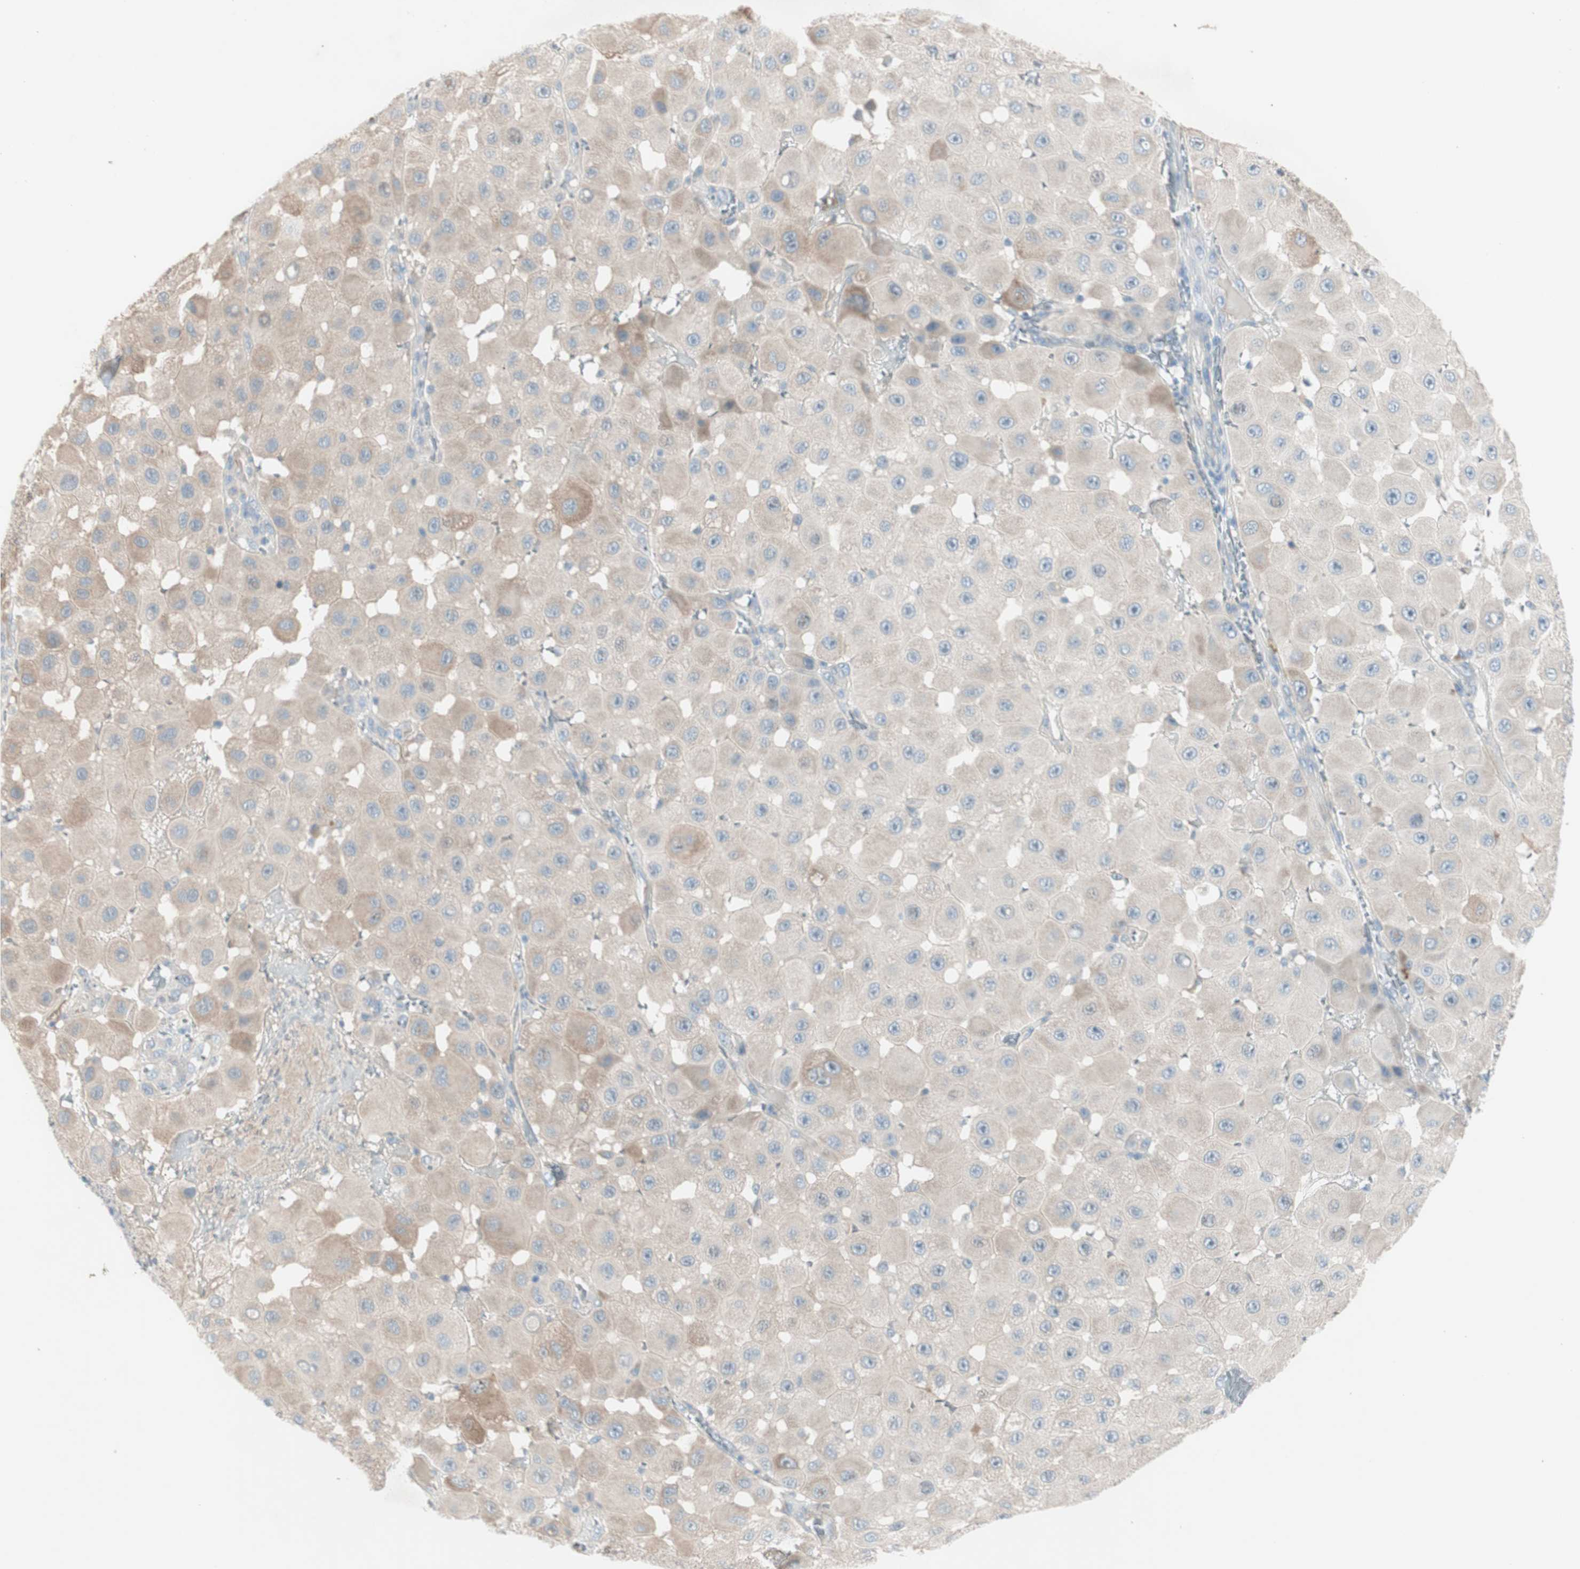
{"staining": {"intensity": "weak", "quantity": "<25%", "location": "cytoplasmic/membranous"}, "tissue": "melanoma", "cell_type": "Tumor cells", "image_type": "cancer", "snomed": [{"axis": "morphology", "description": "Malignant melanoma, NOS"}, {"axis": "topography", "description": "Skin"}], "caption": "This is an IHC histopathology image of human malignant melanoma. There is no expression in tumor cells.", "gene": "MAPRE3", "patient": {"sex": "female", "age": 81}}